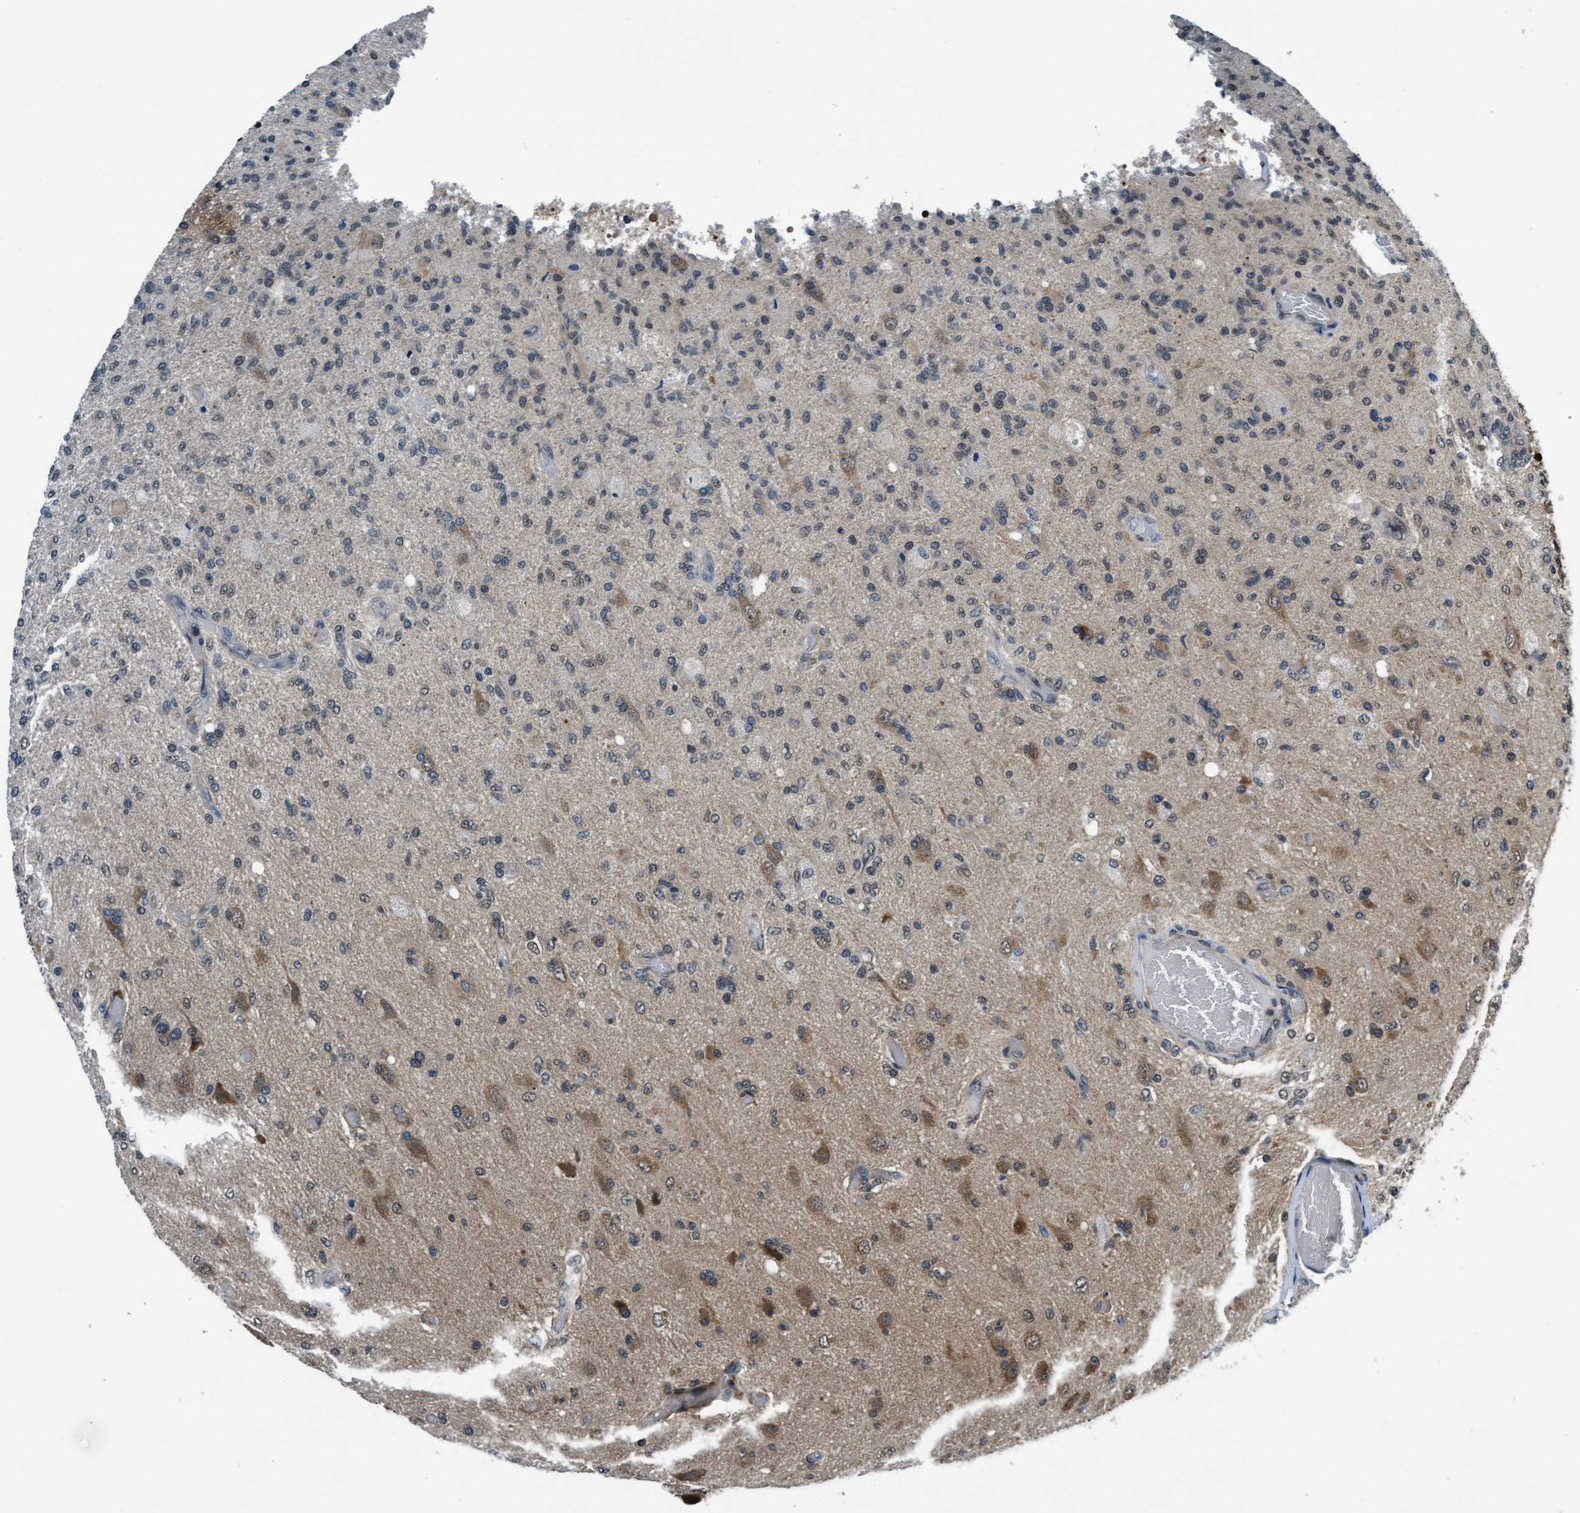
{"staining": {"intensity": "moderate", "quantity": "25%-75%", "location": "cytoplasmic/membranous,nuclear"}, "tissue": "glioma", "cell_type": "Tumor cells", "image_type": "cancer", "snomed": [{"axis": "morphology", "description": "Normal tissue, NOS"}, {"axis": "morphology", "description": "Glioma, malignant, High grade"}, {"axis": "topography", "description": "Cerebral cortex"}], "caption": "Immunohistochemistry photomicrograph of glioma stained for a protein (brown), which reveals medium levels of moderate cytoplasmic/membranous and nuclear expression in about 25%-75% of tumor cells.", "gene": "WASF1", "patient": {"sex": "male", "age": 77}}